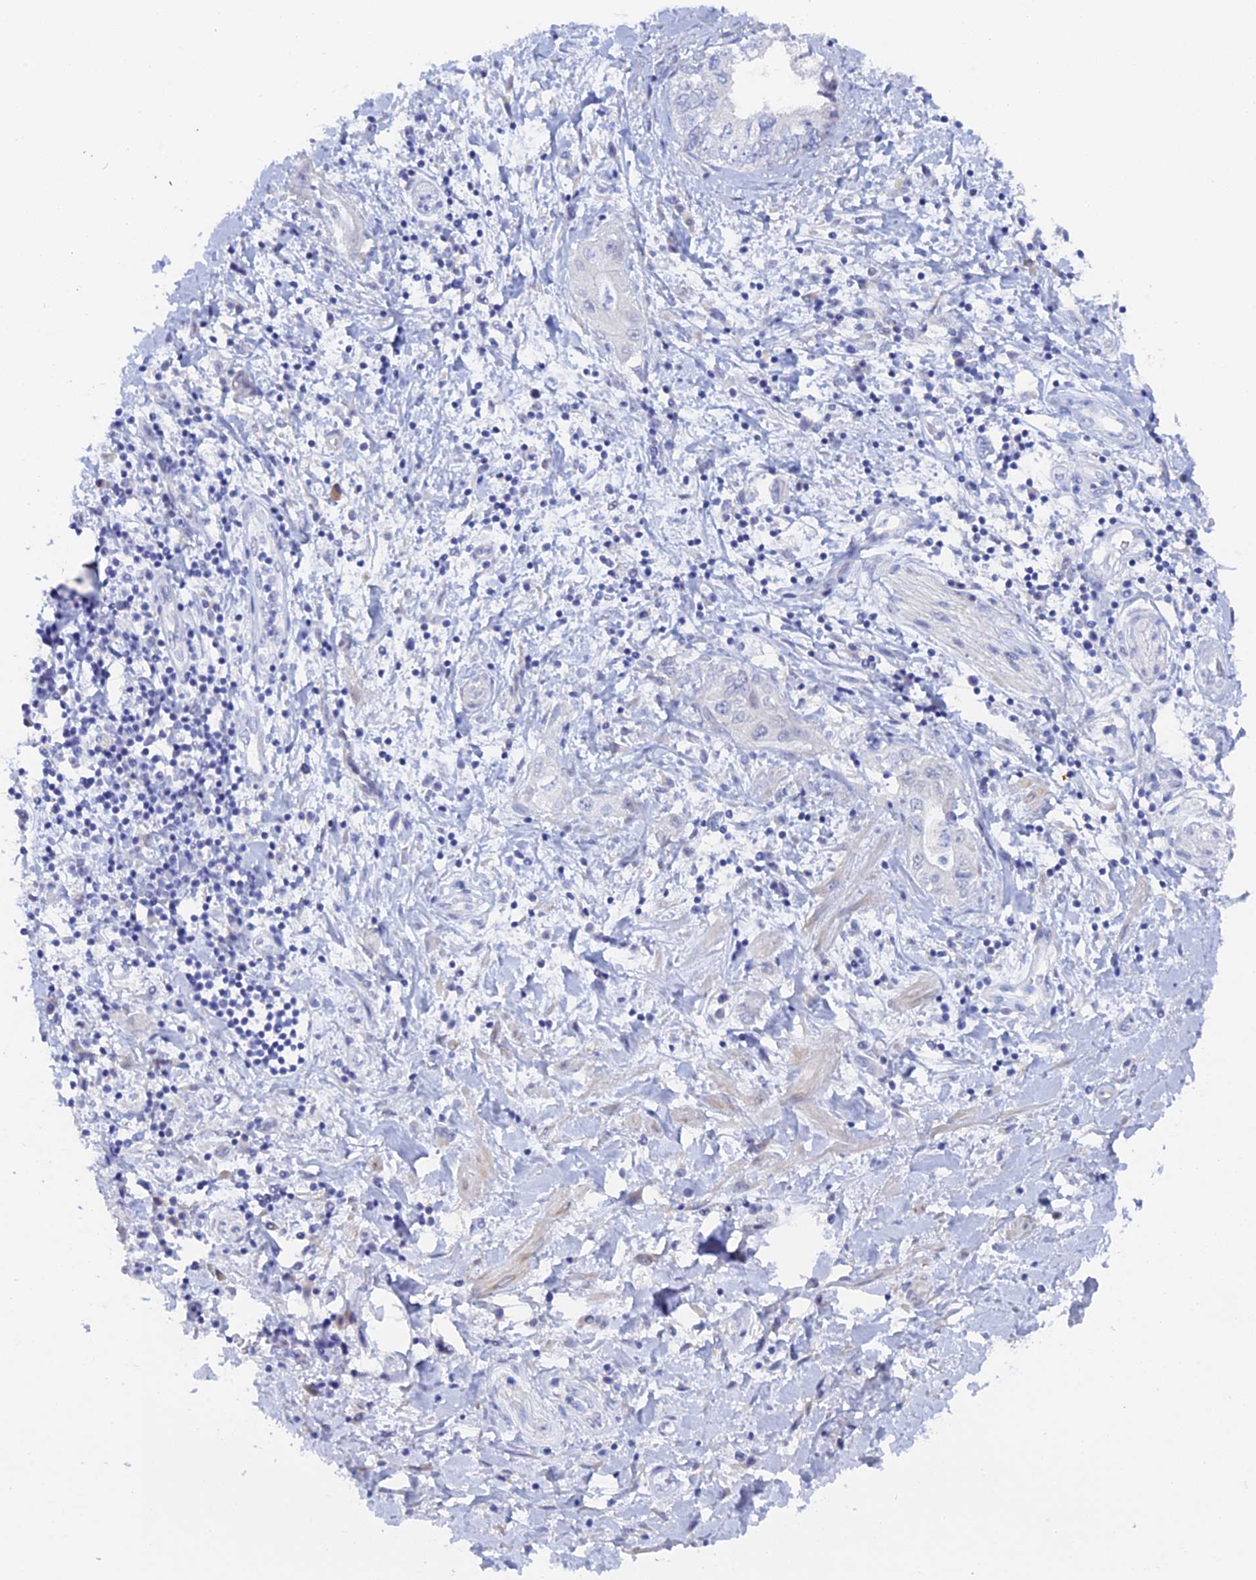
{"staining": {"intensity": "negative", "quantity": "none", "location": "none"}, "tissue": "pancreatic cancer", "cell_type": "Tumor cells", "image_type": "cancer", "snomed": [{"axis": "morphology", "description": "Adenocarcinoma, NOS"}, {"axis": "topography", "description": "Pancreas"}], "caption": "IHC histopathology image of neoplastic tissue: adenocarcinoma (pancreatic) stained with DAB (3,3'-diaminobenzidine) shows no significant protein positivity in tumor cells. The staining is performed using DAB (3,3'-diaminobenzidine) brown chromogen with nuclei counter-stained in using hematoxylin.", "gene": "DACT3", "patient": {"sex": "female", "age": 73}}